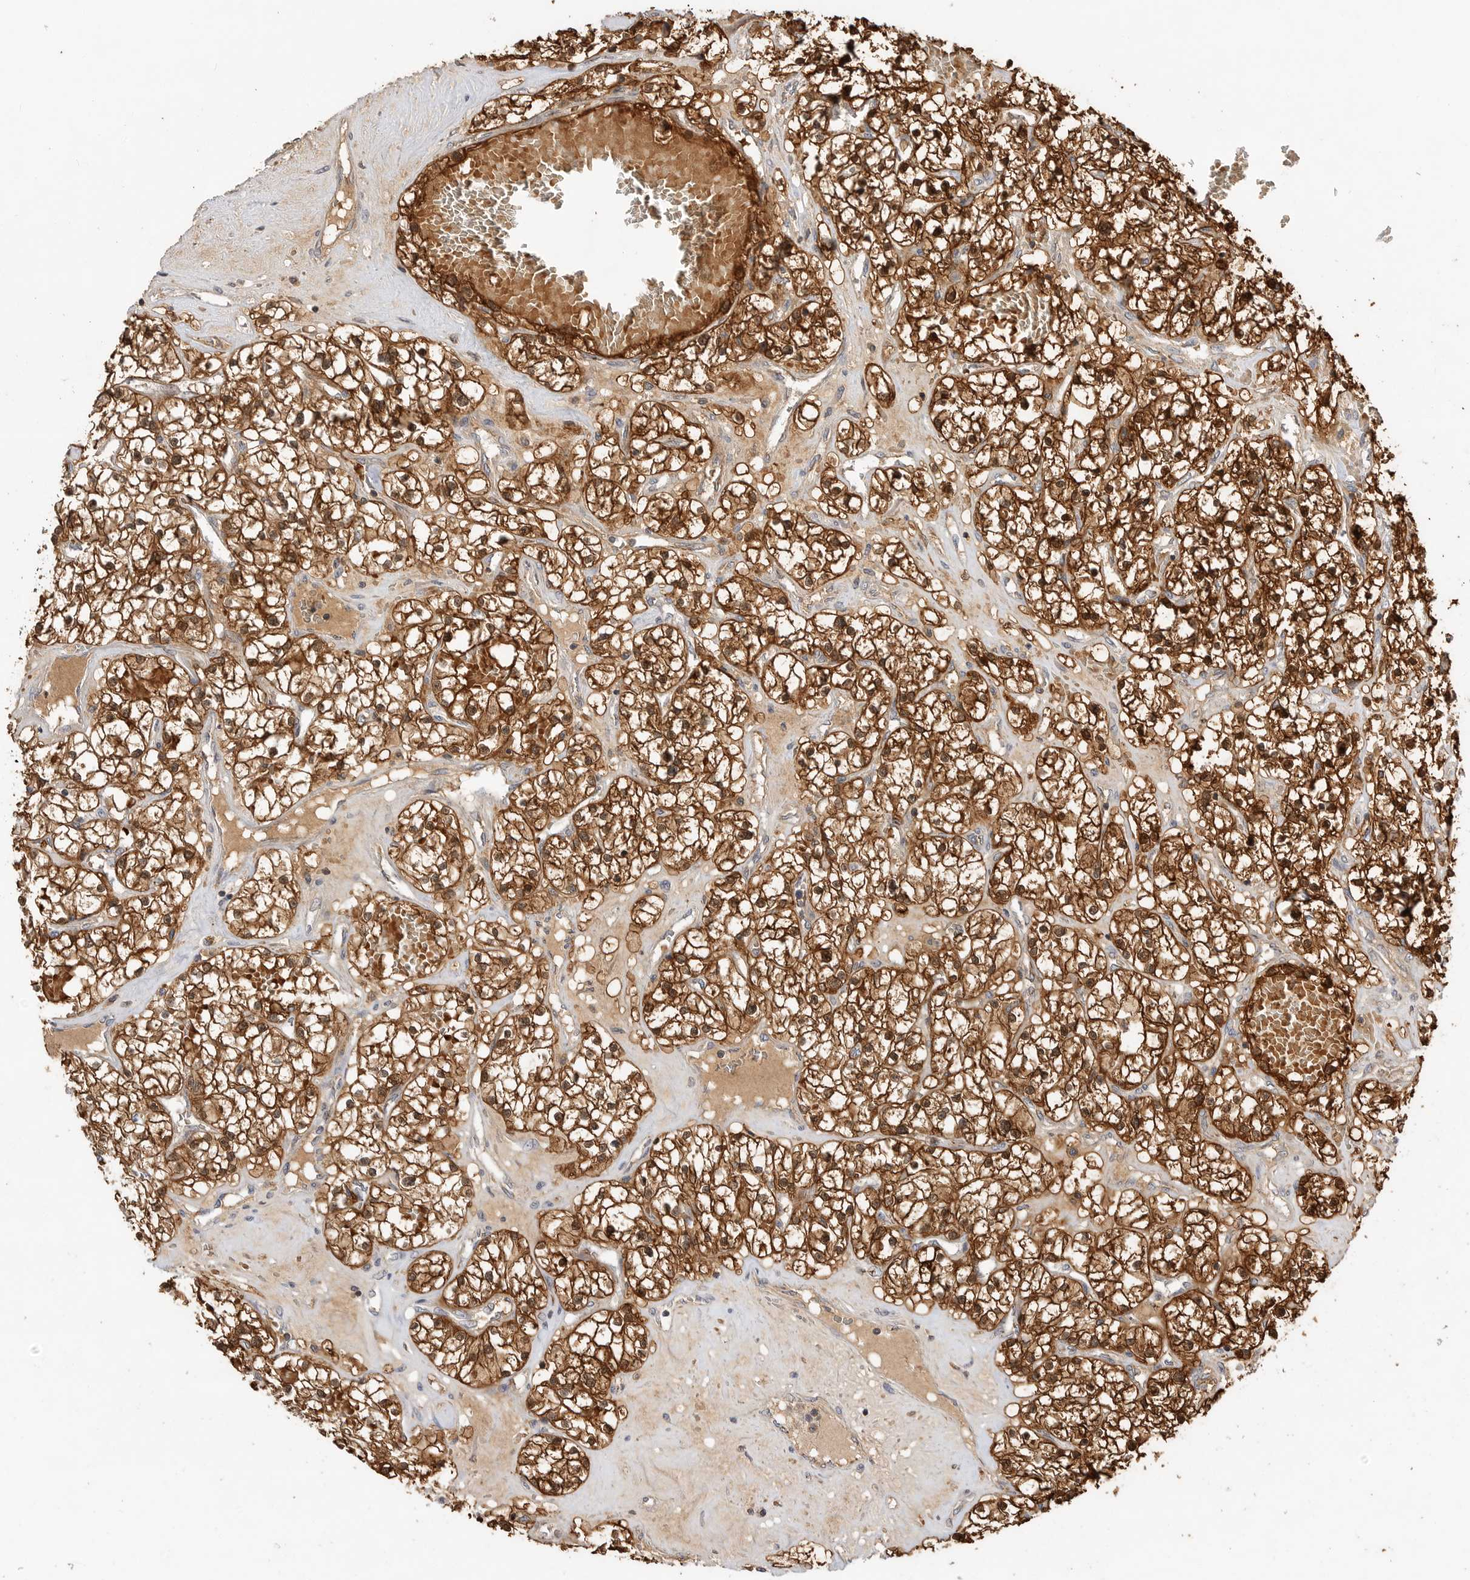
{"staining": {"intensity": "strong", "quantity": ">75%", "location": "cytoplasmic/membranous,nuclear"}, "tissue": "renal cancer", "cell_type": "Tumor cells", "image_type": "cancer", "snomed": [{"axis": "morphology", "description": "Normal tissue, NOS"}, {"axis": "morphology", "description": "Adenocarcinoma, NOS"}, {"axis": "topography", "description": "Kidney"}], "caption": "This histopathology image reveals immunohistochemistry staining of adenocarcinoma (renal), with high strong cytoplasmic/membranous and nuclear positivity in about >75% of tumor cells.", "gene": "CLDN12", "patient": {"sex": "male", "age": 68}}